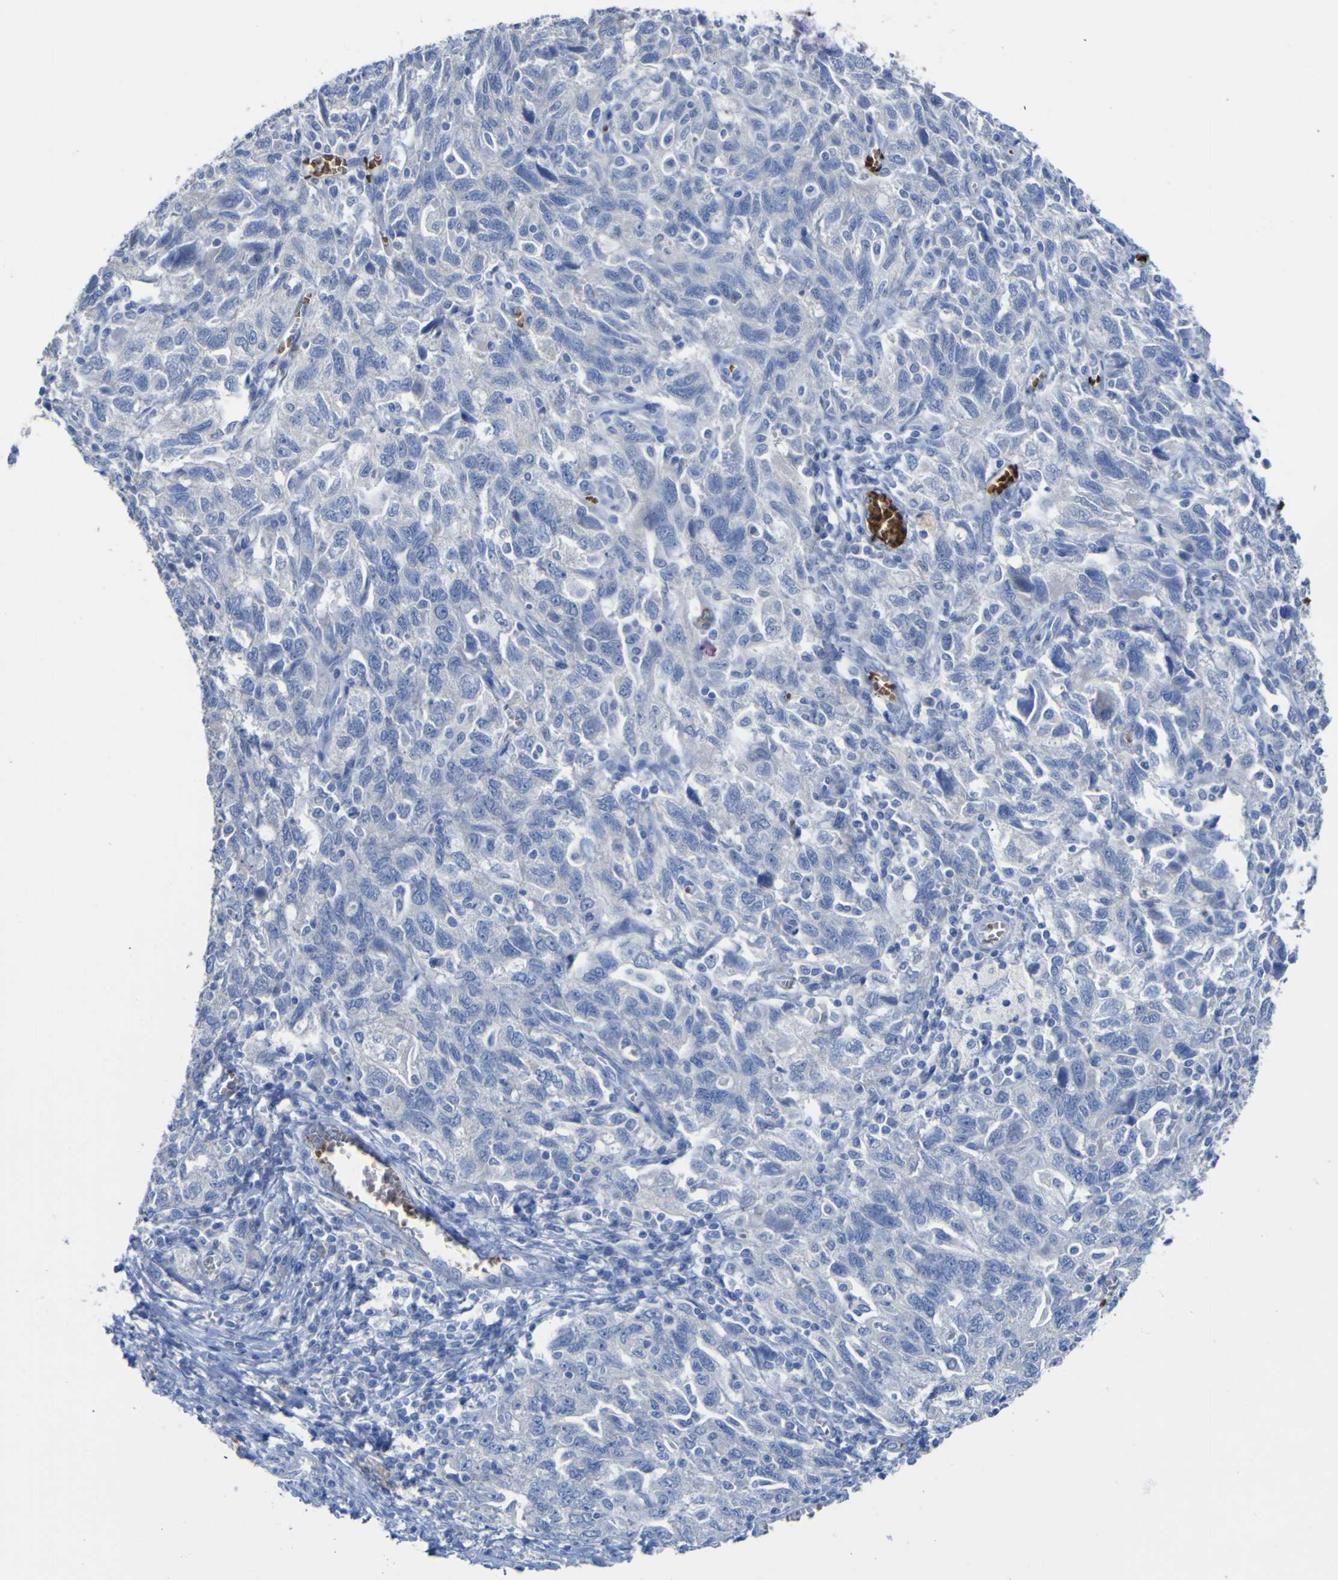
{"staining": {"intensity": "negative", "quantity": "none", "location": "none"}, "tissue": "ovarian cancer", "cell_type": "Tumor cells", "image_type": "cancer", "snomed": [{"axis": "morphology", "description": "Carcinoma, NOS"}, {"axis": "morphology", "description": "Cystadenocarcinoma, serous, NOS"}, {"axis": "topography", "description": "Ovary"}], "caption": "DAB (3,3'-diaminobenzidine) immunohistochemical staining of ovarian carcinoma exhibits no significant positivity in tumor cells.", "gene": "GCM1", "patient": {"sex": "female", "age": 69}}